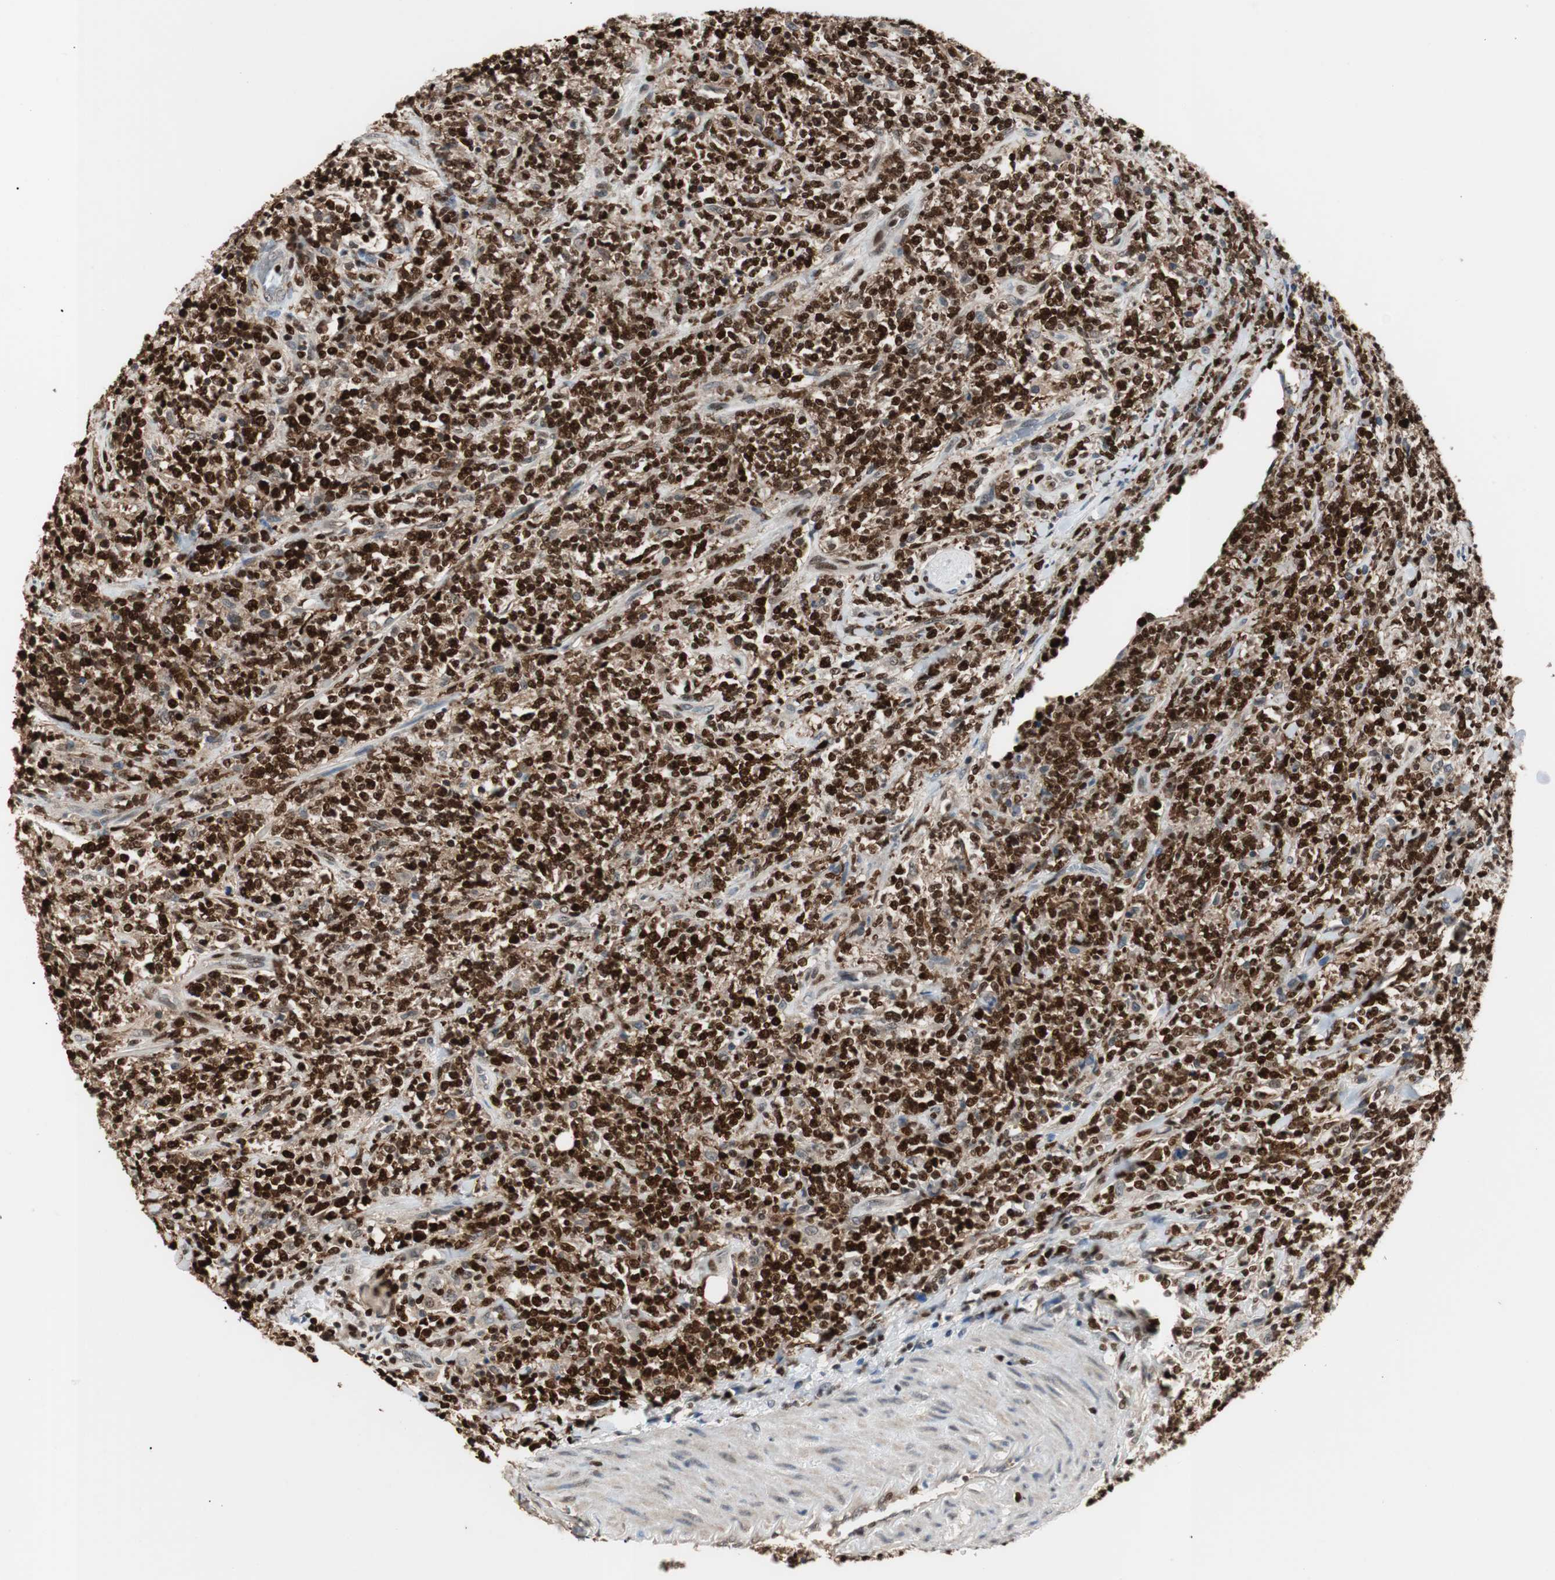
{"staining": {"intensity": "strong", "quantity": ">75%", "location": "nuclear"}, "tissue": "lymphoma", "cell_type": "Tumor cells", "image_type": "cancer", "snomed": [{"axis": "morphology", "description": "Malignant lymphoma, non-Hodgkin's type, High grade"}, {"axis": "topography", "description": "Soft tissue"}], "caption": "Lymphoma stained for a protein (brown) reveals strong nuclear positive positivity in about >75% of tumor cells.", "gene": "FEN1", "patient": {"sex": "male", "age": 18}}